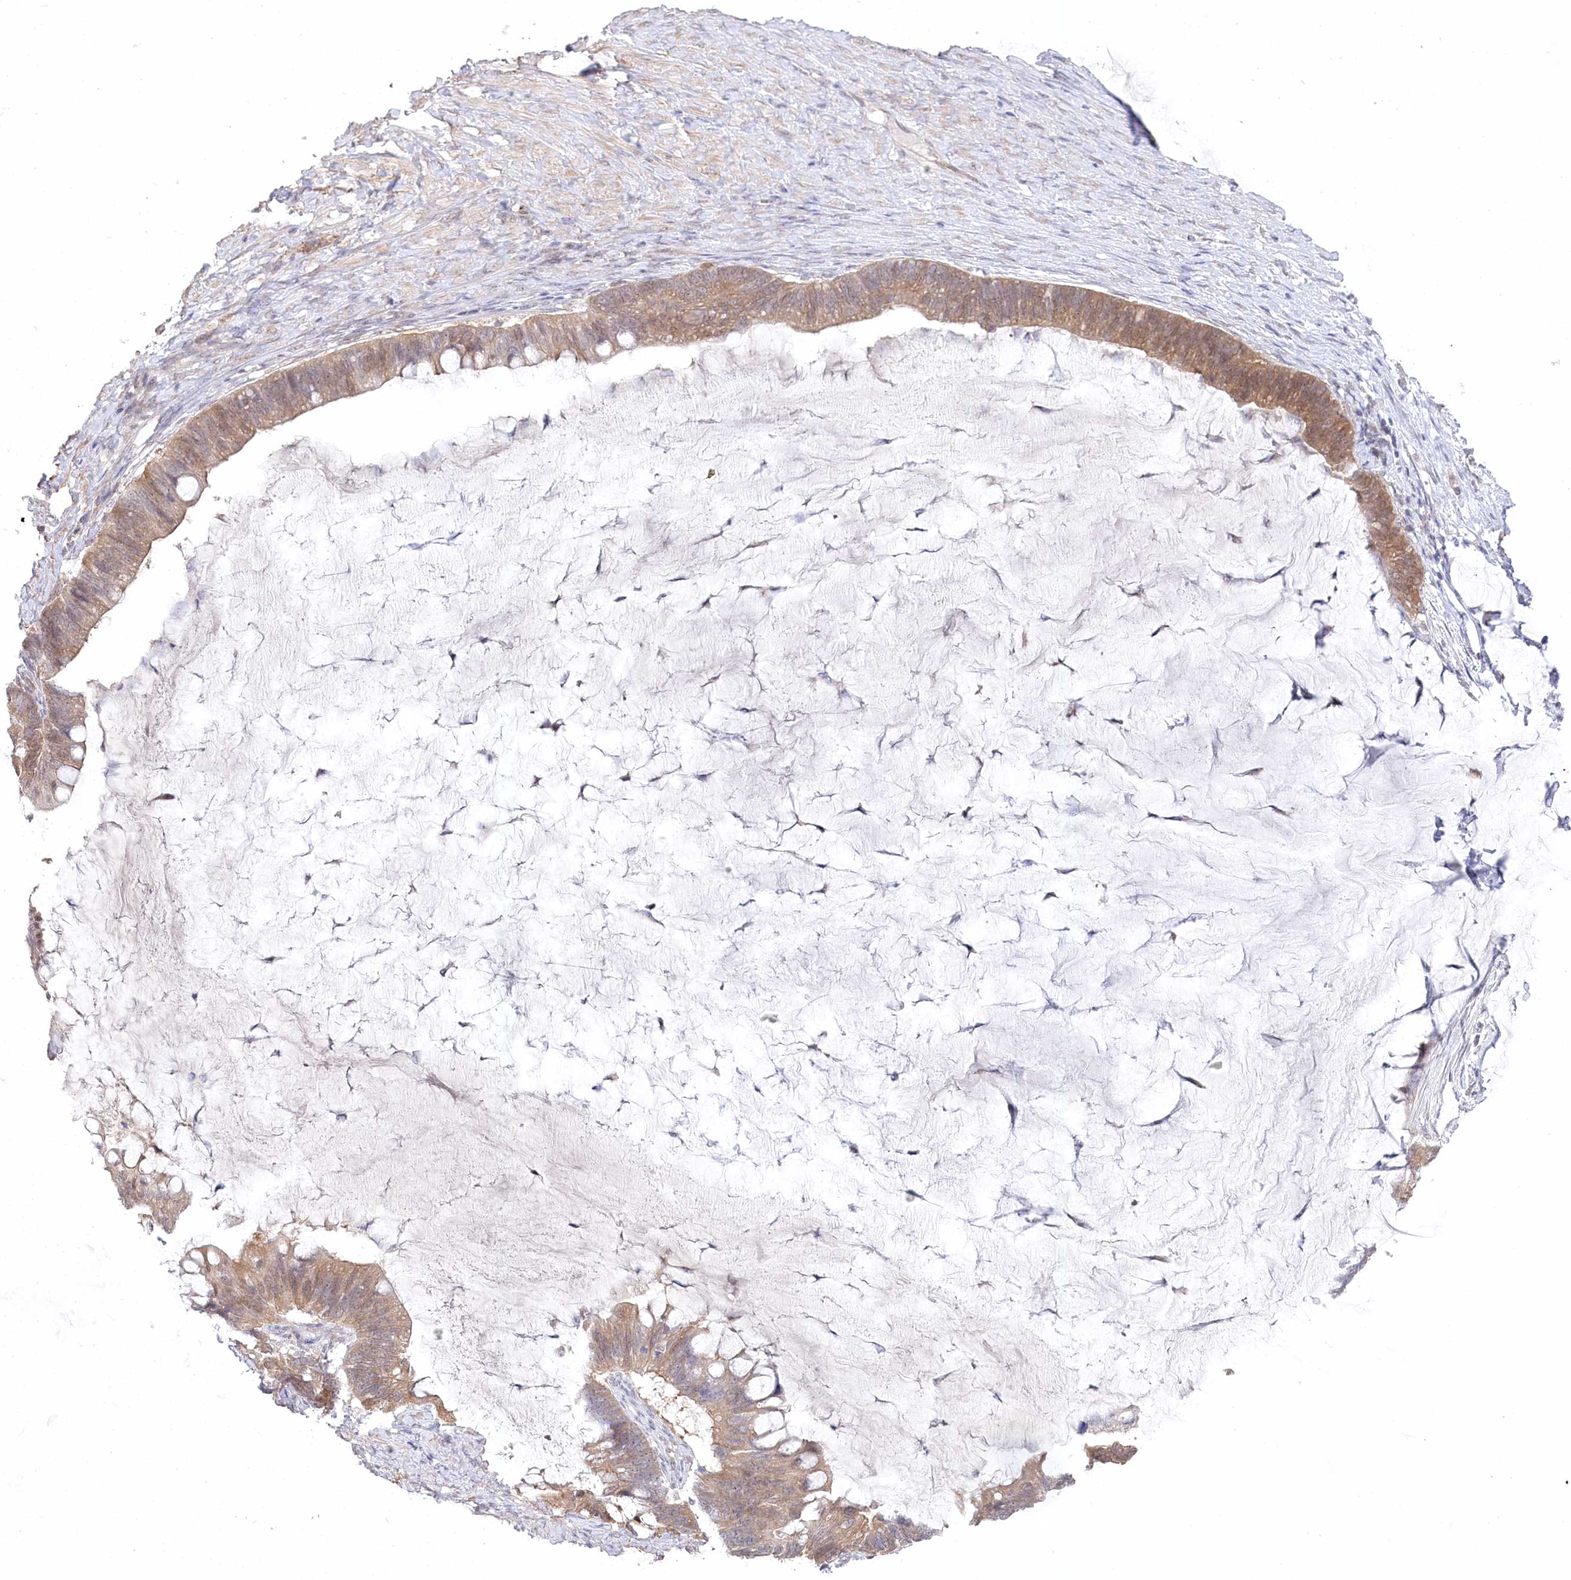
{"staining": {"intensity": "moderate", "quantity": ">75%", "location": "cytoplasmic/membranous"}, "tissue": "ovarian cancer", "cell_type": "Tumor cells", "image_type": "cancer", "snomed": [{"axis": "morphology", "description": "Cystadenocarcinoma, mucinous, NOS"}, {"axis": "topography", "description": "Ovary"}], "caption": "IHC (DAB (3,3'-diaminobenzidine)) staining of mucinous cystadenocarcinoma (ovarian) reveals moderate cytoplasmic/membranous protein positivity in approximately >75% of tumor cells.", "gene": "AAMDC", "patient": {"sex": "female", "age": 61}}